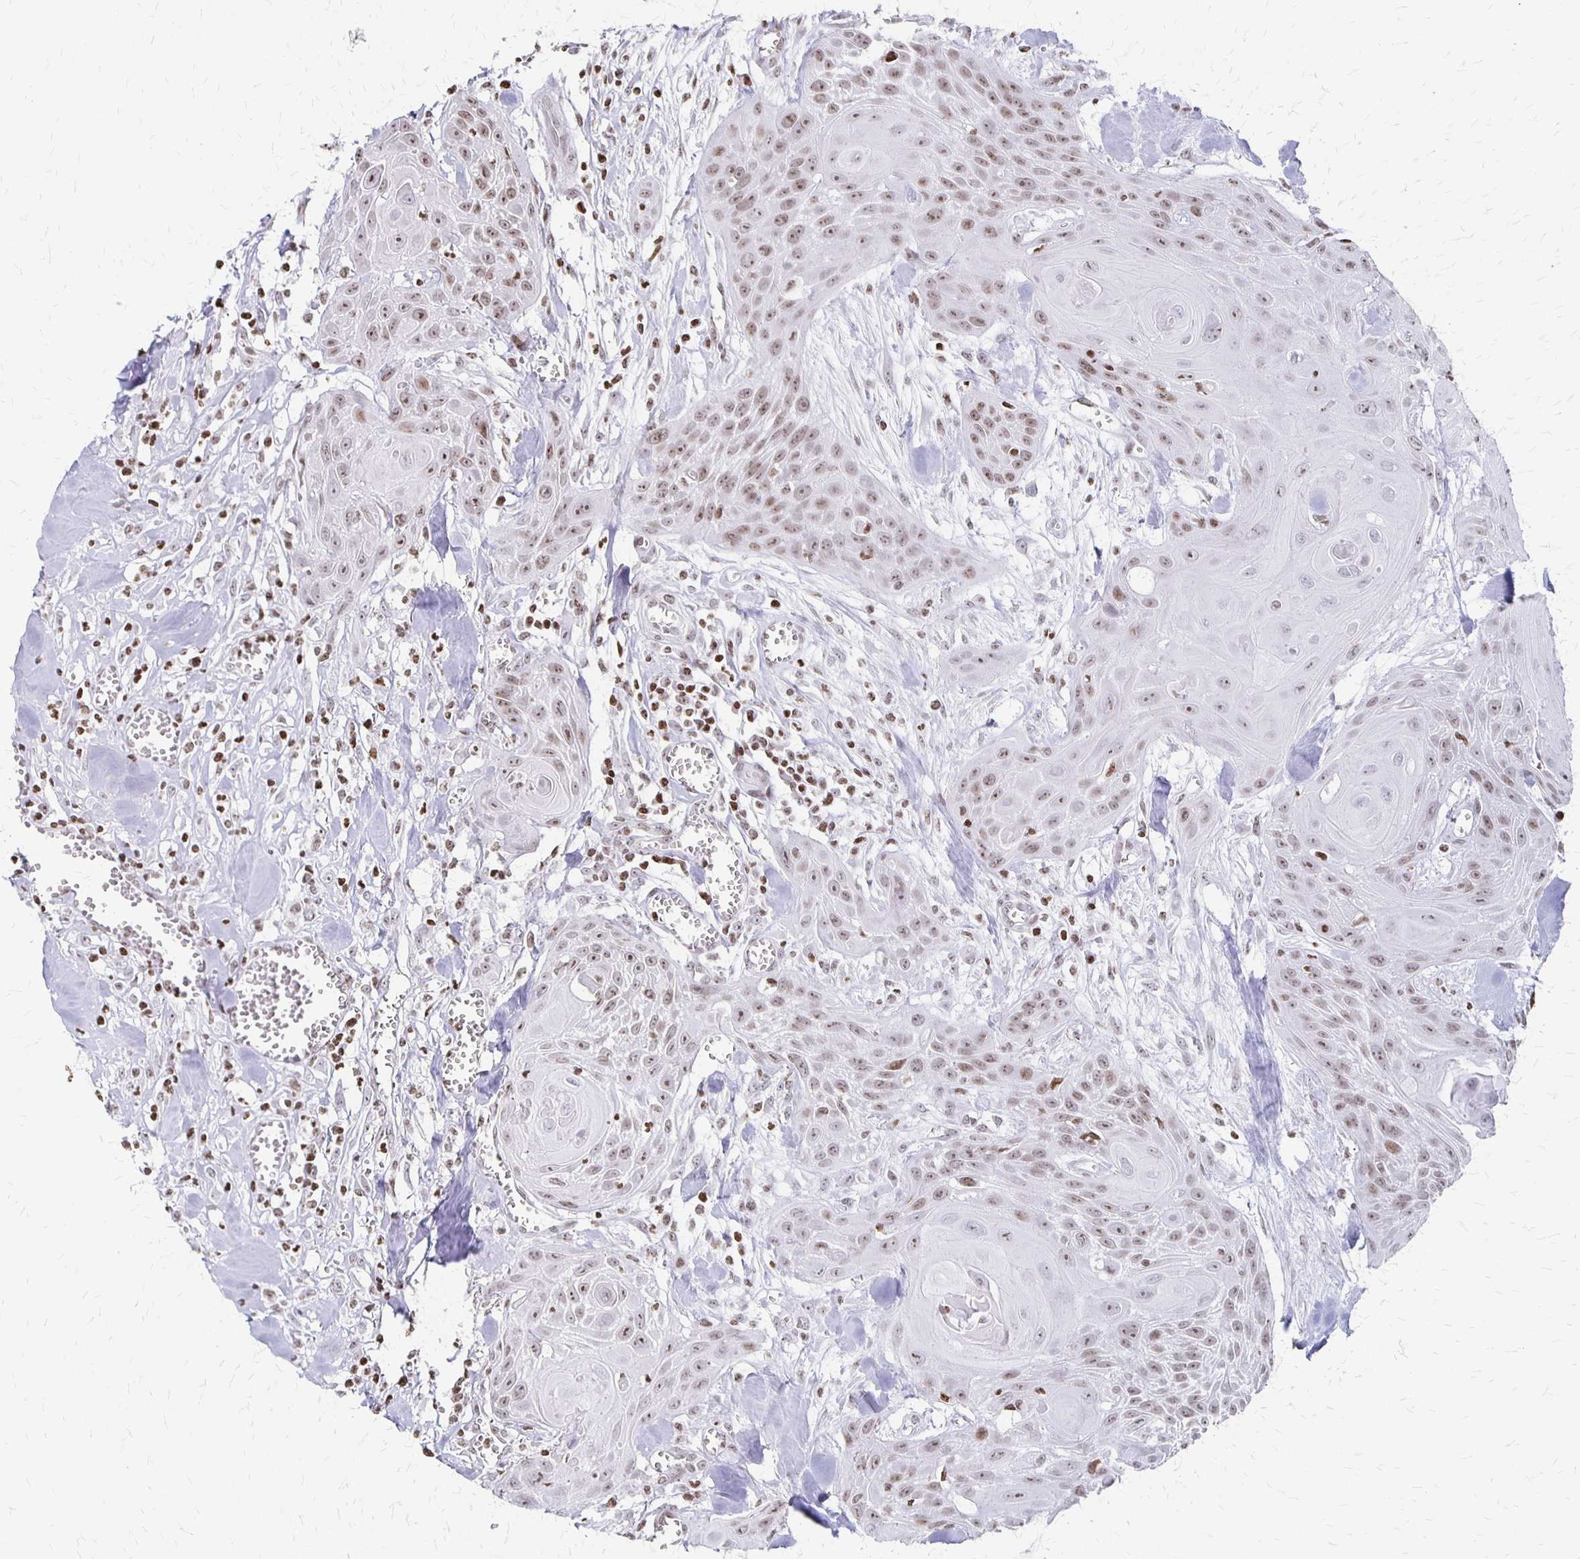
{"staining": {"intensity": "weak", "quantity": ">75%", "location": "nuclear"}, "tissue": "head and neck cancer", "cell_type": "Tumor cells", "image_type": "cancer", "snomed": [{"axis": "morphology", "description": "Squamous cell carcinoma, NOS"}, {"axis": "topography", "description": "Lymph node"}, {"axis": "topography", "description": "Salivary gland"}, {"axis": "topography", "description": "Head-Neck"}], "caption": "IHC (DAB (3,3'-diaminobenzidine)) staining of human head and neck cancer (squamous cell carcinoma) reveals weak nuclear protein expression in about >75% of tumor cells. (Brightfield microscopy of DAB IHC at high magnification).", "gene": "ZNF280C", "patient": {"sex": "female", "age": 74}}